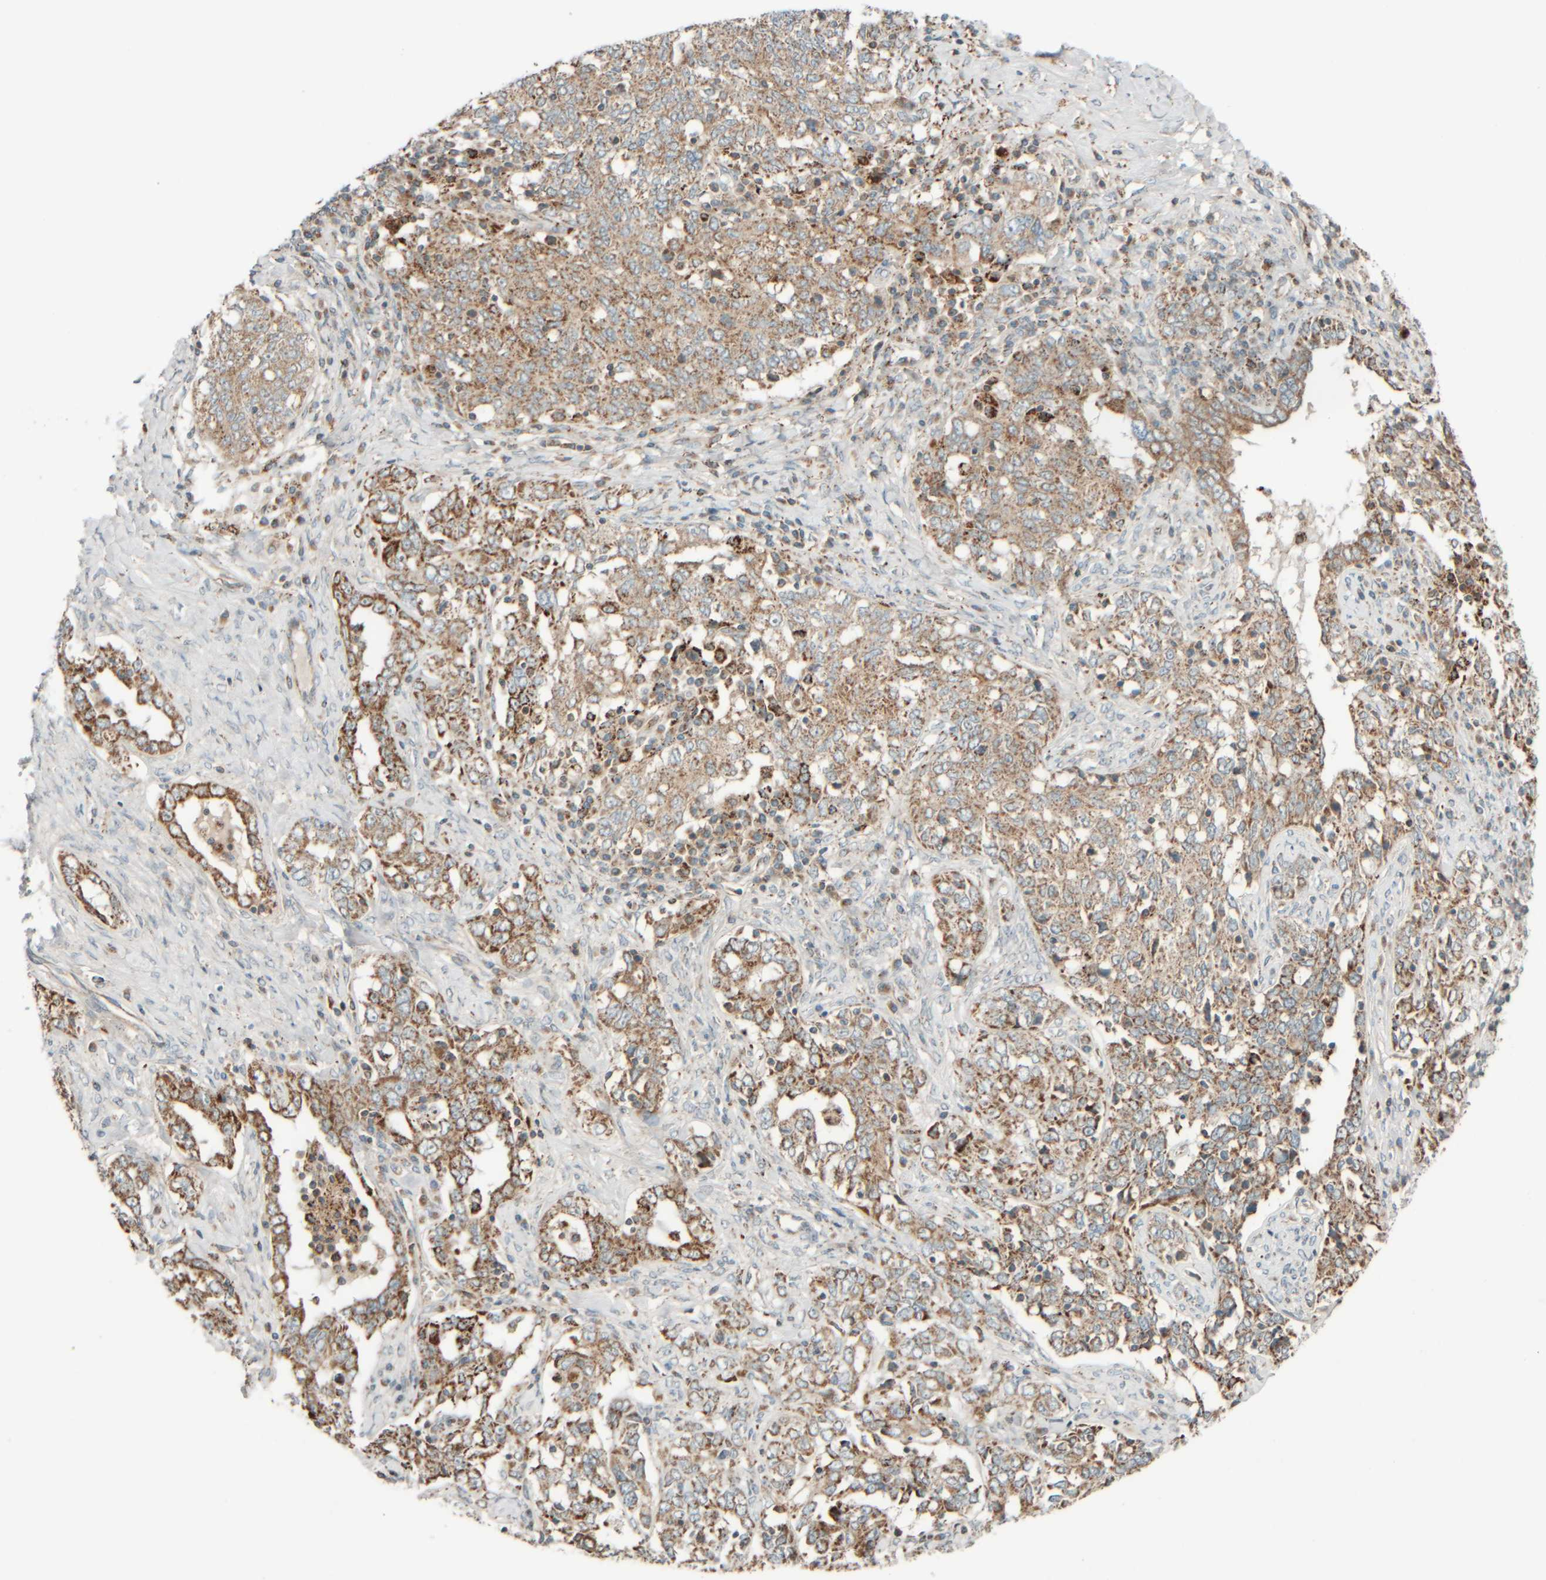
{"staining": {"intensity": "moderate", "quantity": ">75%", "location": "cytoplasmic/membranous"}, "tissue": "ovarian cancer", "cell_type": "Tumor cells", "image_type": "cancer", "snomed": [{"axis": "morphology", "description": "Carcinoma, endometroid"}, {"axis": "topography", "description": "Ovary"}], "caption": "Ovarian endometroid carcinoma was stained to show a protein in brown. There is medium levels of moderate cytoplasmic/membranous staining in about >75% of tumor cells.", "gene": "SPAG5", "patient": {"sex": "female", "age": 62}}